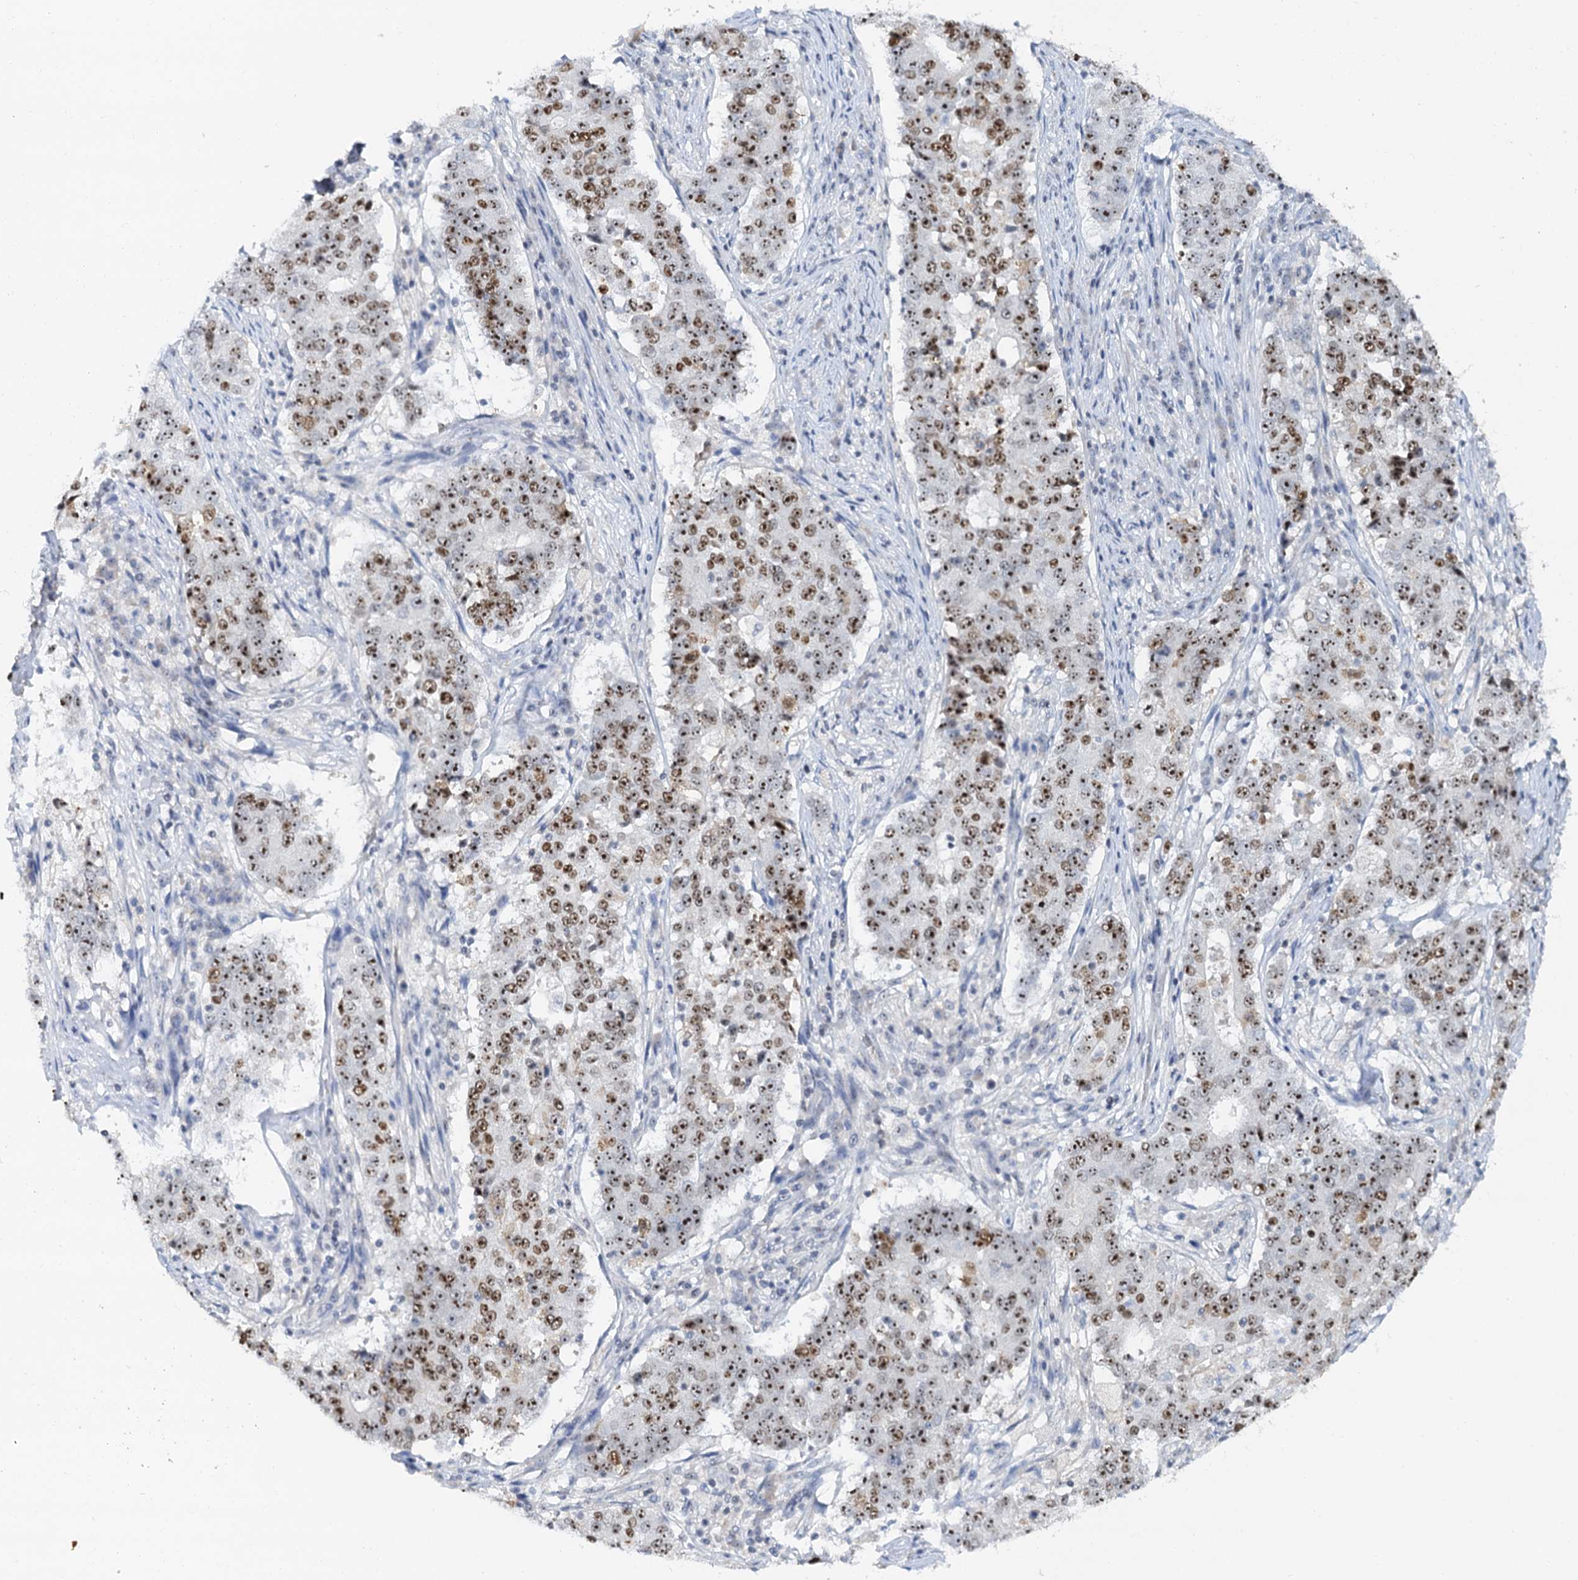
{"staining": {"intensity": "moderate", "quantity": ">75%", "location": "nuclear"}, "tissue": "stomach cancer", "cell_type": "Tumor cells", "image_type": "cancer", "snomed": [{"axis": "morphology", "description": "Adenocarcinoma, NOS"}, {"axis": "topography", "description": "Stomach"}], "caption": "Immunohistochemistry (IHC) of human stomach cancer reveals medium levels of moderate nuclear positivity in approximately >75% of tumor cells.", "gene": "NOP2", "patient": {"sex": "male", "age": 59}}